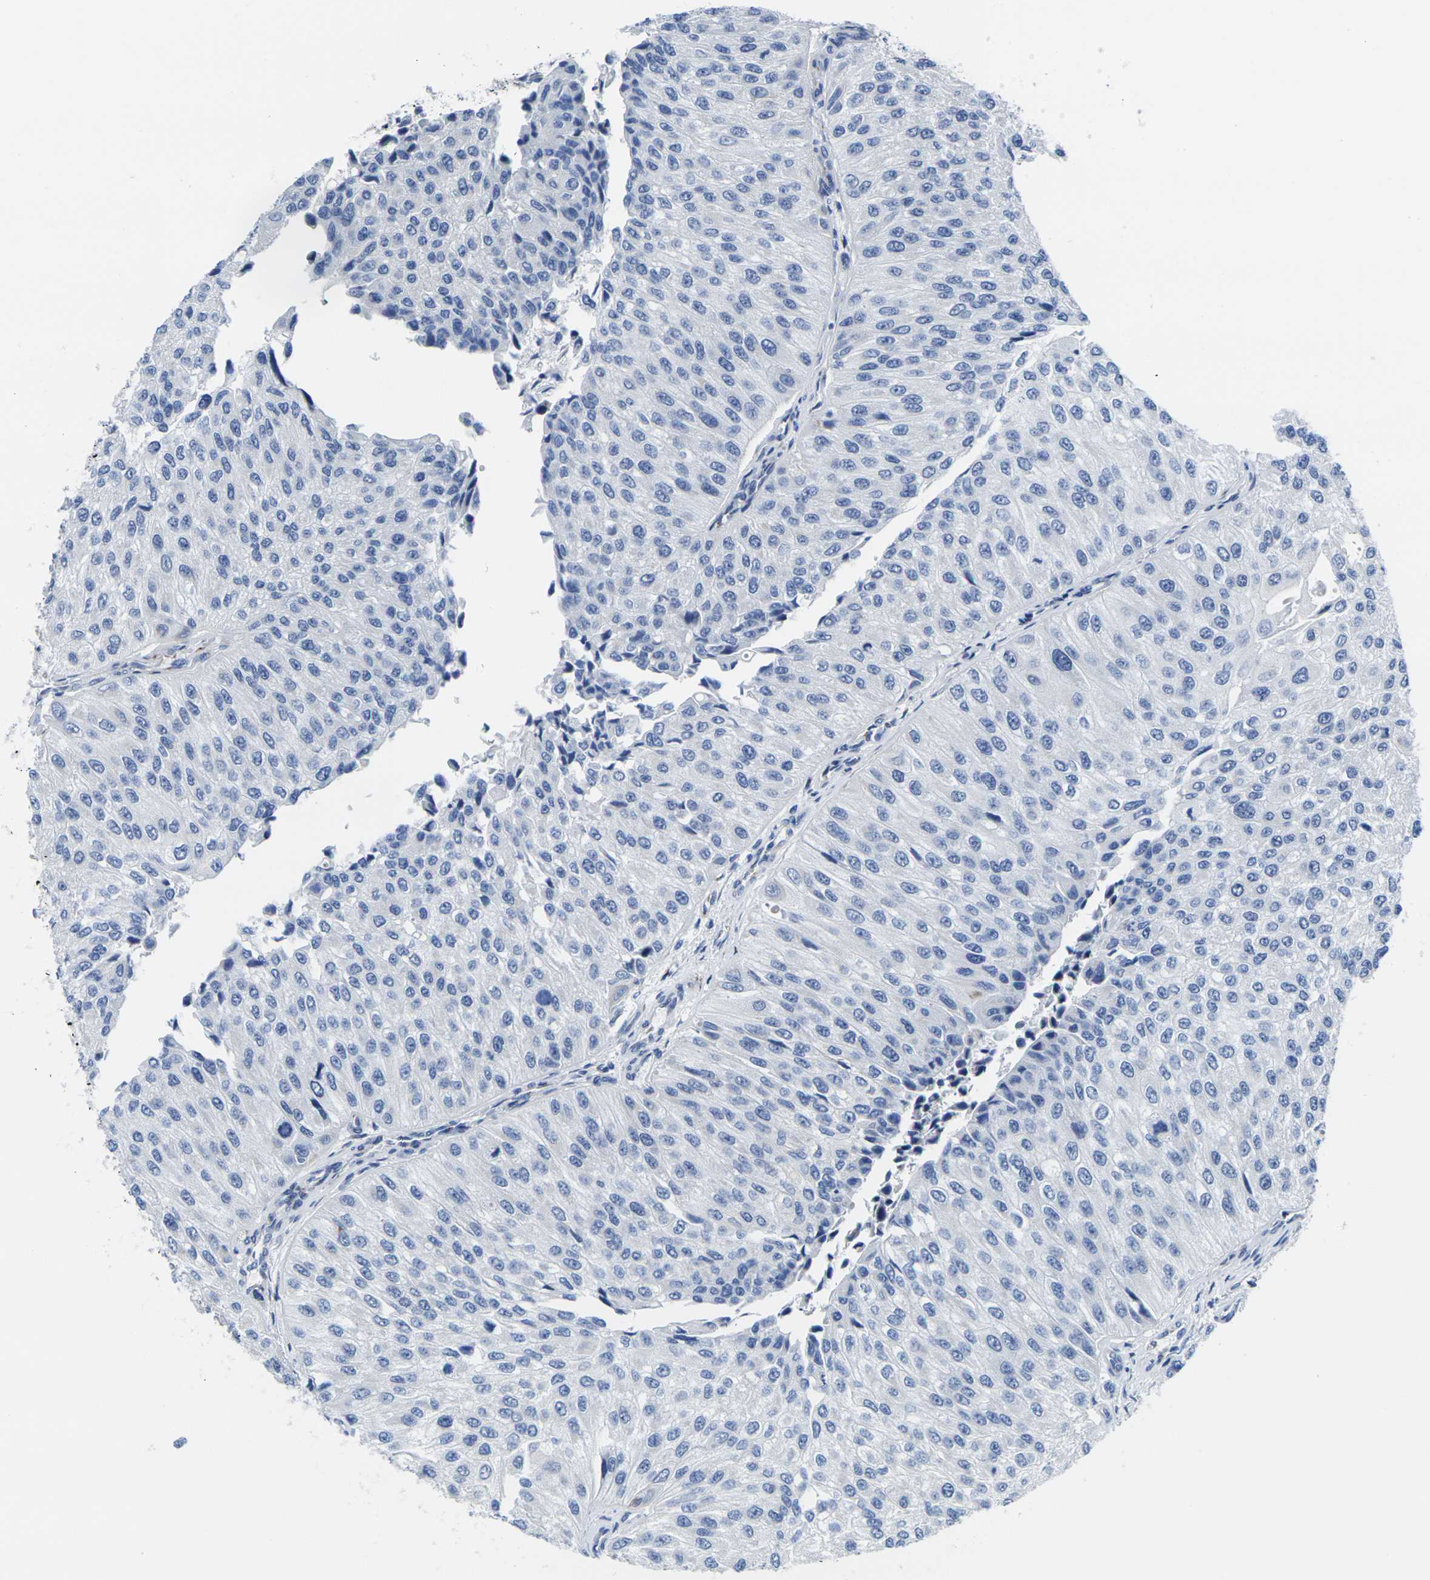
{"staining": {"intensity": "negative", "quantity": "none", "location": "none"}, "tissue": "urothelial cancer", "cell_type": "Tumor cells", "image_type": "cancer", "snomed": [{"axis": "morphology", "description": "Urothelial carcinoma, High grade"}, {"axis": "topography", "description": "Kidney"}, {"axis": "topography", "description": "Urinary bladder"}], "caption": "High power microscopy histopathology image of an immunohistochemistry histopathology image of high-grade urothelial carcinoma, revealing no significant positivity in tumor cells. (Stains: DAB IHC with hematoxylin counter stain, Microscopy: brightfield microscopy at high magnification).", "gene": "CRK", "patient": {"sex": "male", "age": 77}}